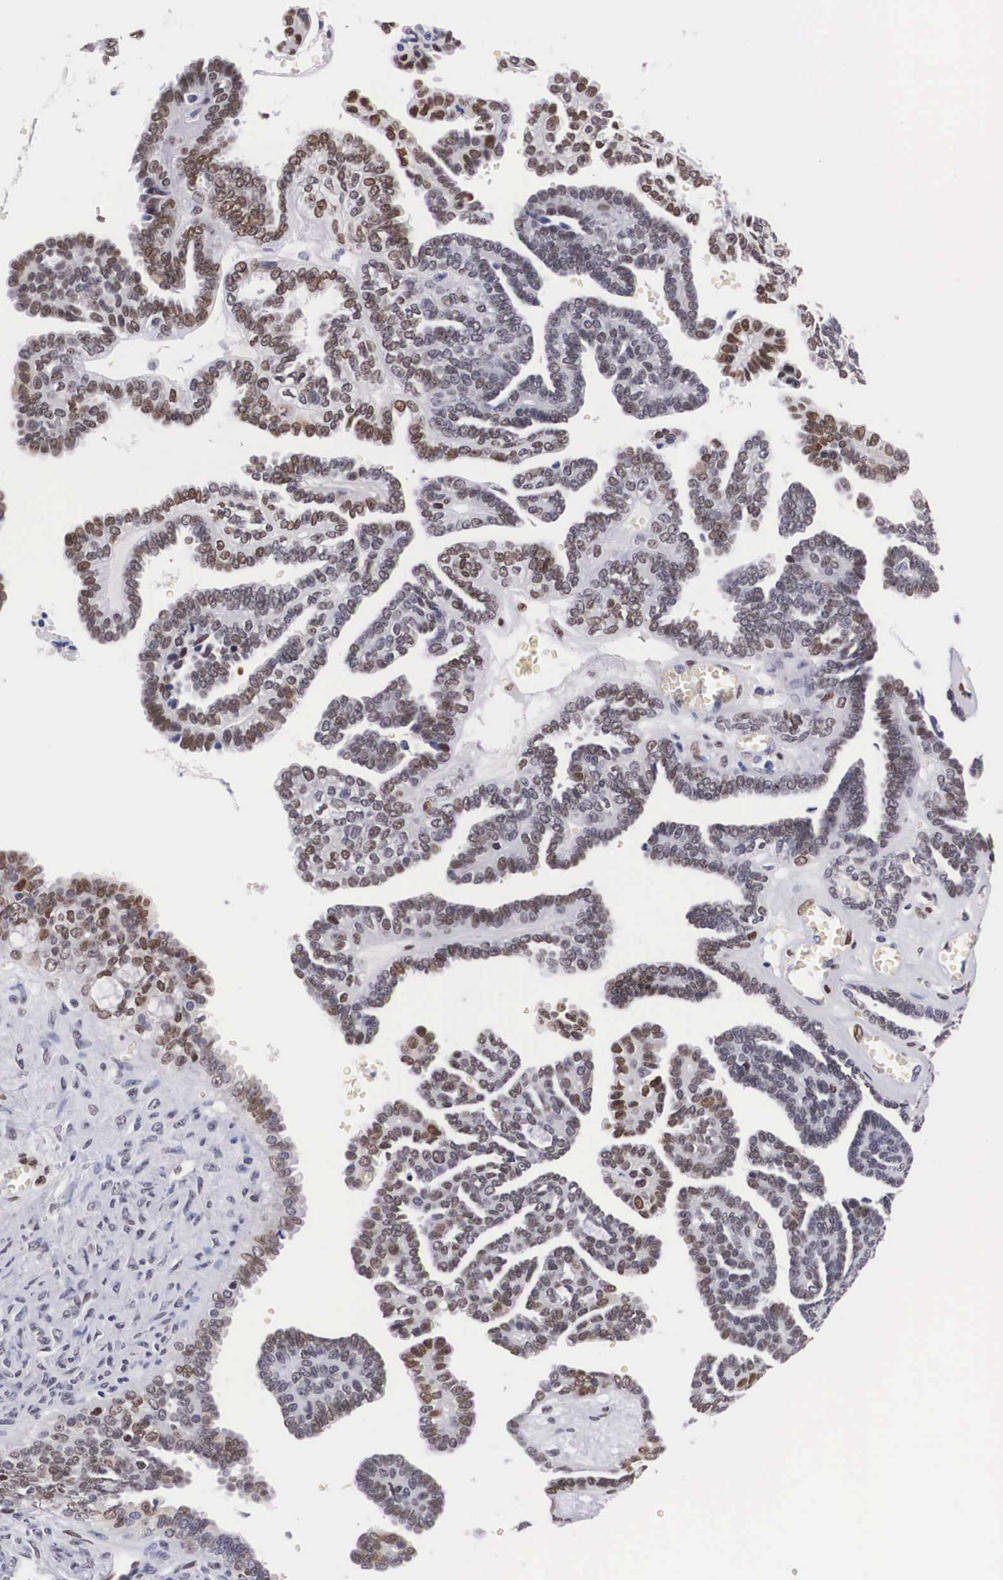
{"staining": {"intensity": "moderate", "quantity": "25%-75%", "location": "nuclear"}, "tissue": "ovarian cancer", "cell_type": "Tumor cells", "image_type": "cancer", "snomed": [{"axis": "morphology", "description": "Cystadenocarcinoma, serous, NOS"}, {"axis": "topography", "description": "Ovary"}], "caption": "DAB (3,3'-diaminobenzidine) immunohistochemical staining of human ovarian serous cystadenocarcinoma demonstrates moderate nuclear protein positivity in about 25%-75% of tumor cells.", "gene": "KHDRBS3", "patient": {"sex": "female", "age": 71}}